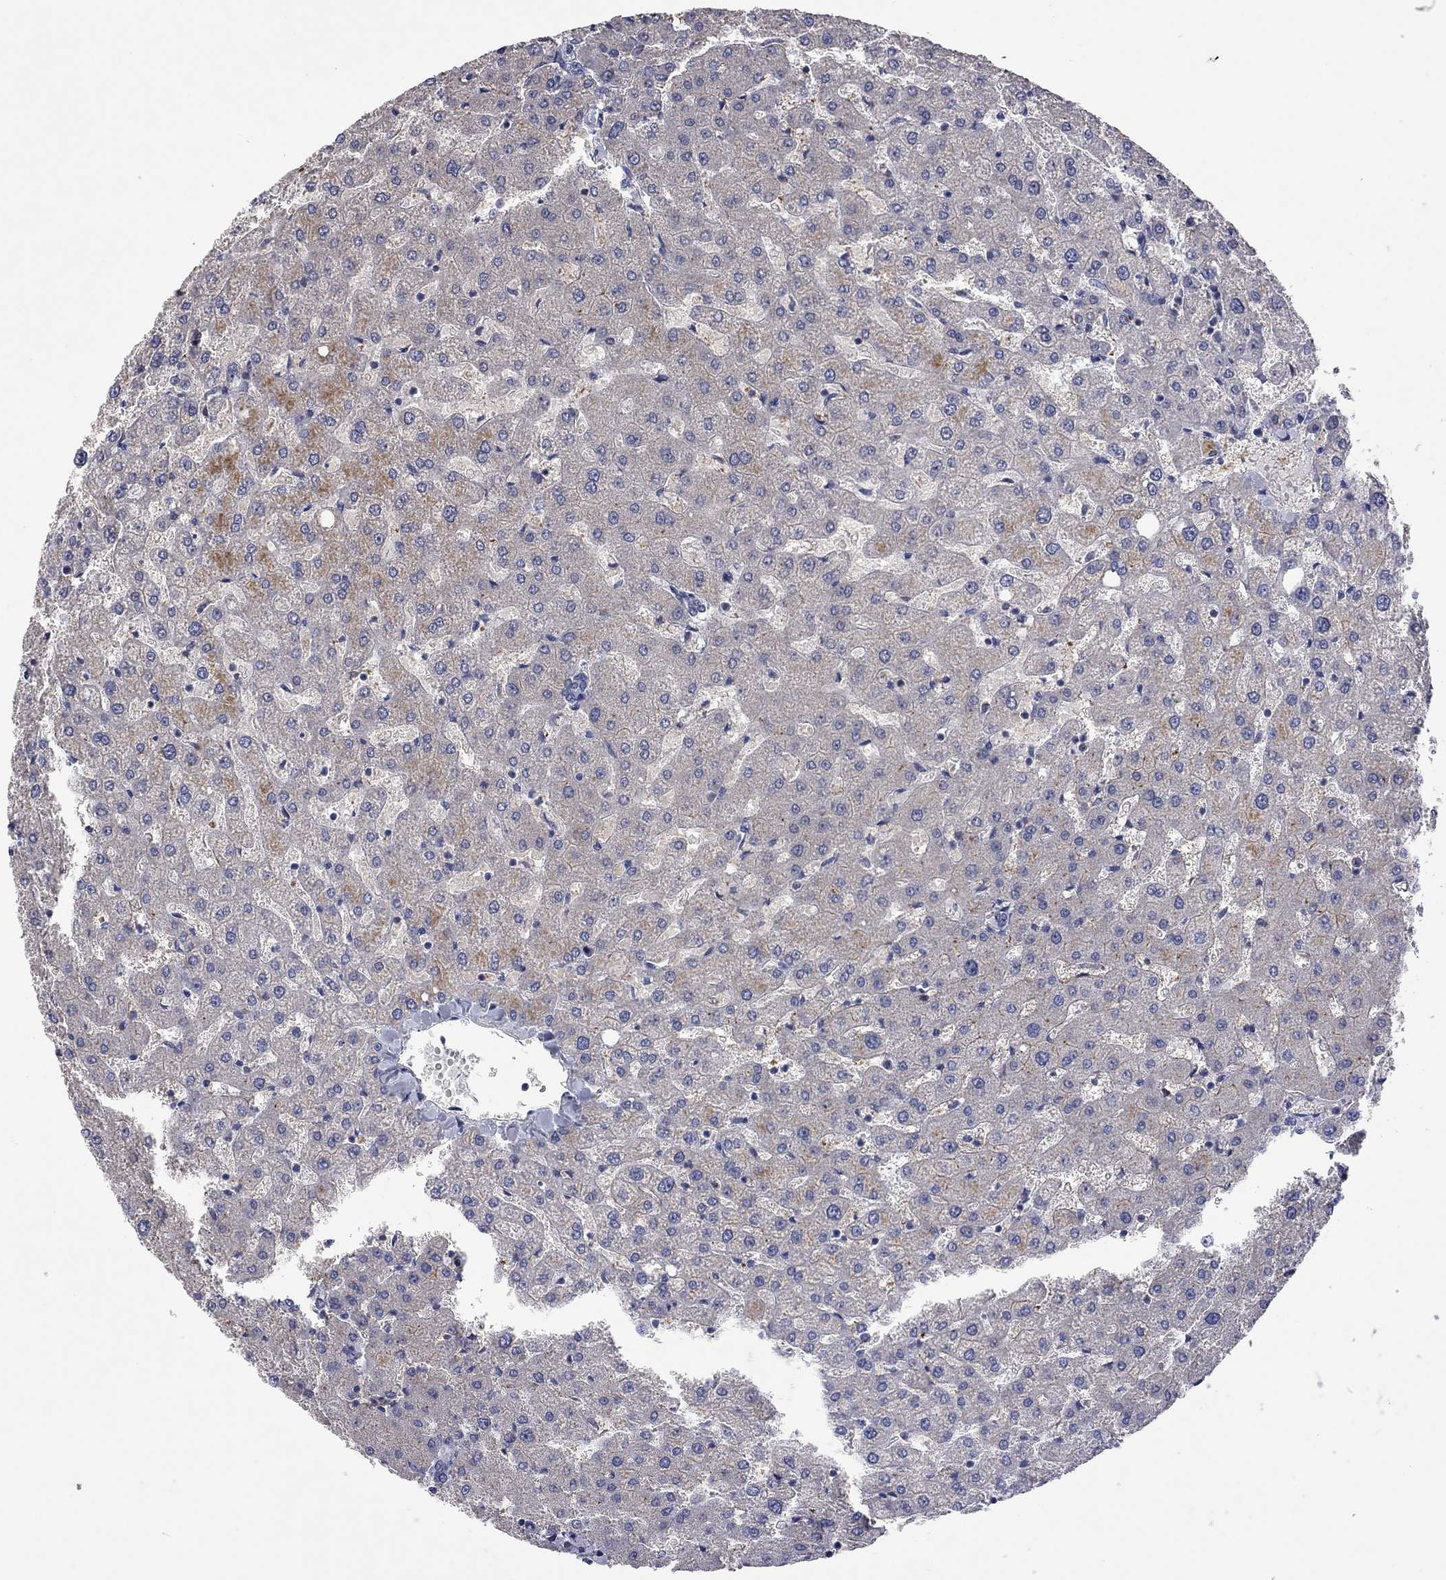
{"staining": {"intensity": "negative", "quantity": "none", "location": "none"}, "tissue": "liver", "cell_type": "Cholangiocytes", "image_type": "normal", "snomed": [{"axis": "morphology", "description": "Normal tissue, NOS"}, {"axis": "topography", "description": "Liver"}], "caption": "Cholangiocytes are negative for protein expression in normal human liver. (DAB (3,3'-diaminobenzidine) immunohistochemistry with hematoxylin counter stain).", "gene": "FABP12", "patient": {"sex": "female", "age": 50}}